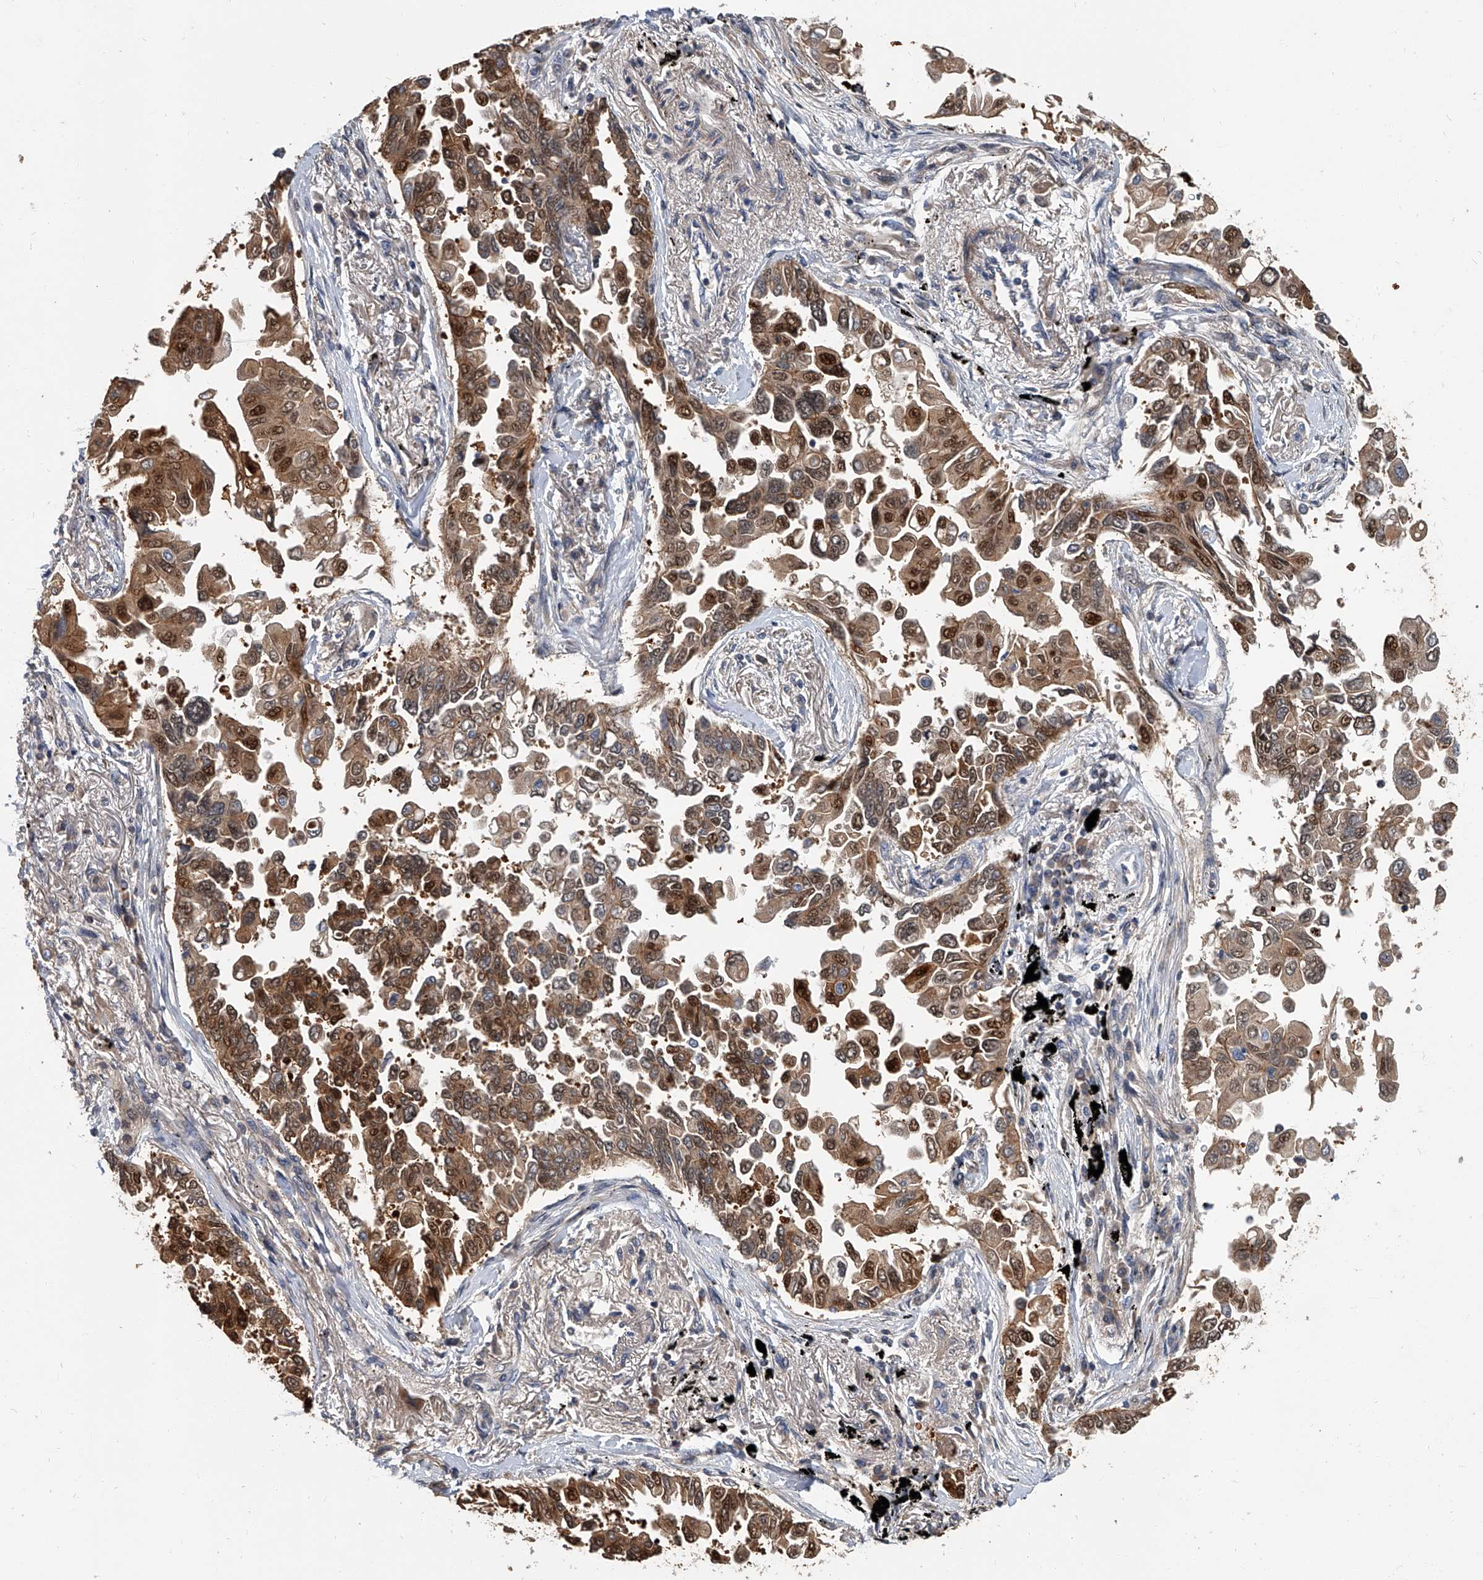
{"staining": {"intensity": "moderate", "quantity": ">75%", "location": "cytoplasmic/membranous,nuclear"}, "tissue": "lung cancer", "cell_type": "Tumor cells", "image_type": "cancer", "snomed": [{"axis": "morphology", "description": "Adenocarcinoma, NOS"}, {"axis": "topography", "description": "Lung"}], "caption": "Human lung adenocarcinoma stained for a protein (brown) reveals moderate cytoplasmic/membranous and nuclear positive positivity in approximately >75% of tumor cells.", "gene": "CD200", "patient": {"sex": "female", "age": 67}}